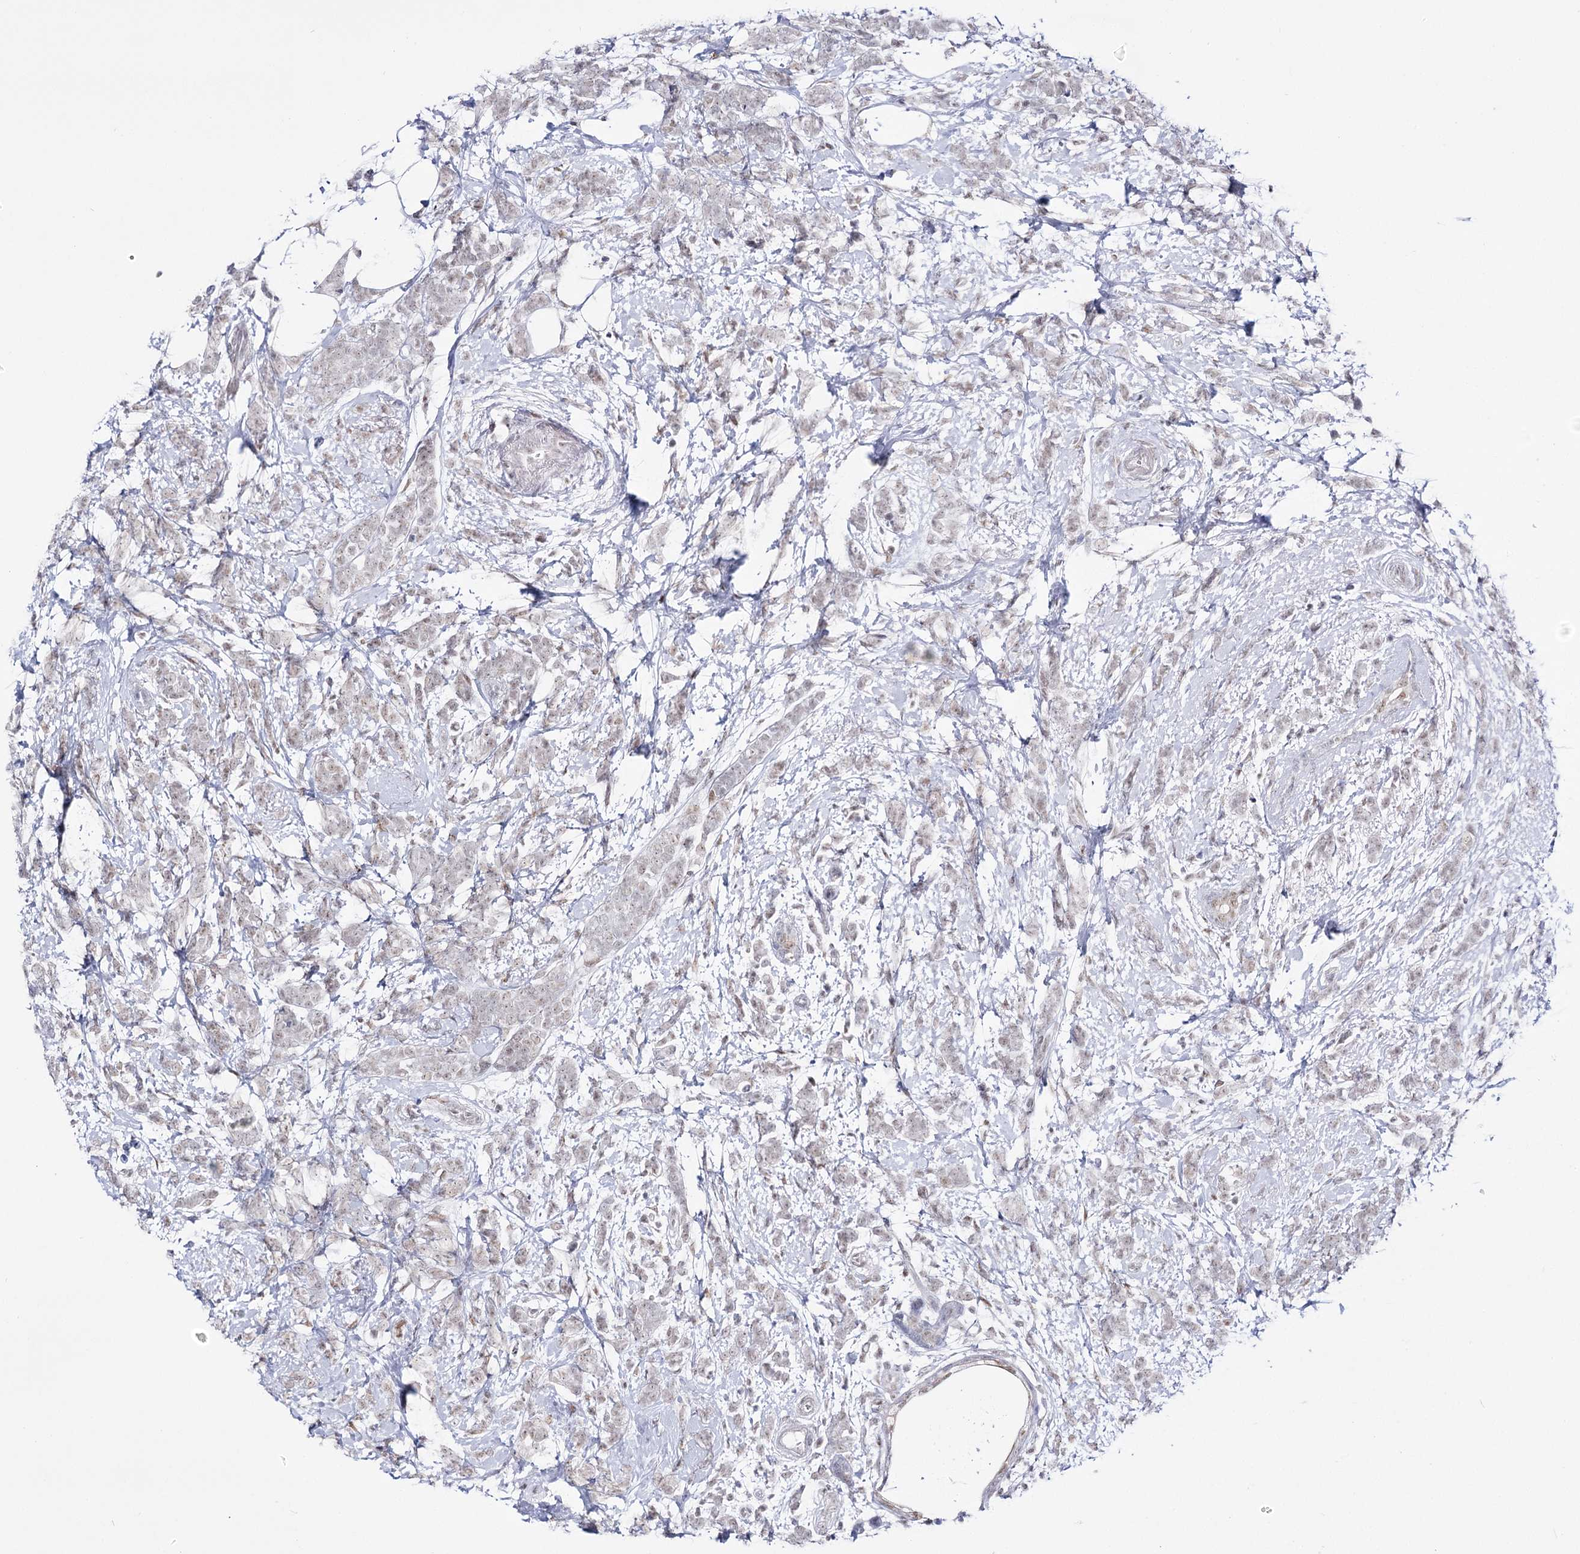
{"staining": {"intensity": "weak", "quantity": "<25%", "location": "nuclear"}, "tissue": "breast cancer", "cell_type": "Tumor cells", "image_type": "cancer", "snomed": [{"axis": "morphology", "description": "Lobular carcinoma"}, {"axis": "topography", "description": "Breast"}], "caption": "High power microscopy image of an immunohistochemistry image of breast cancer, revealing no significant positivity in tumor cells.", "gene": "RBM15B", "patient": {"sex": "female", "age": 58}}